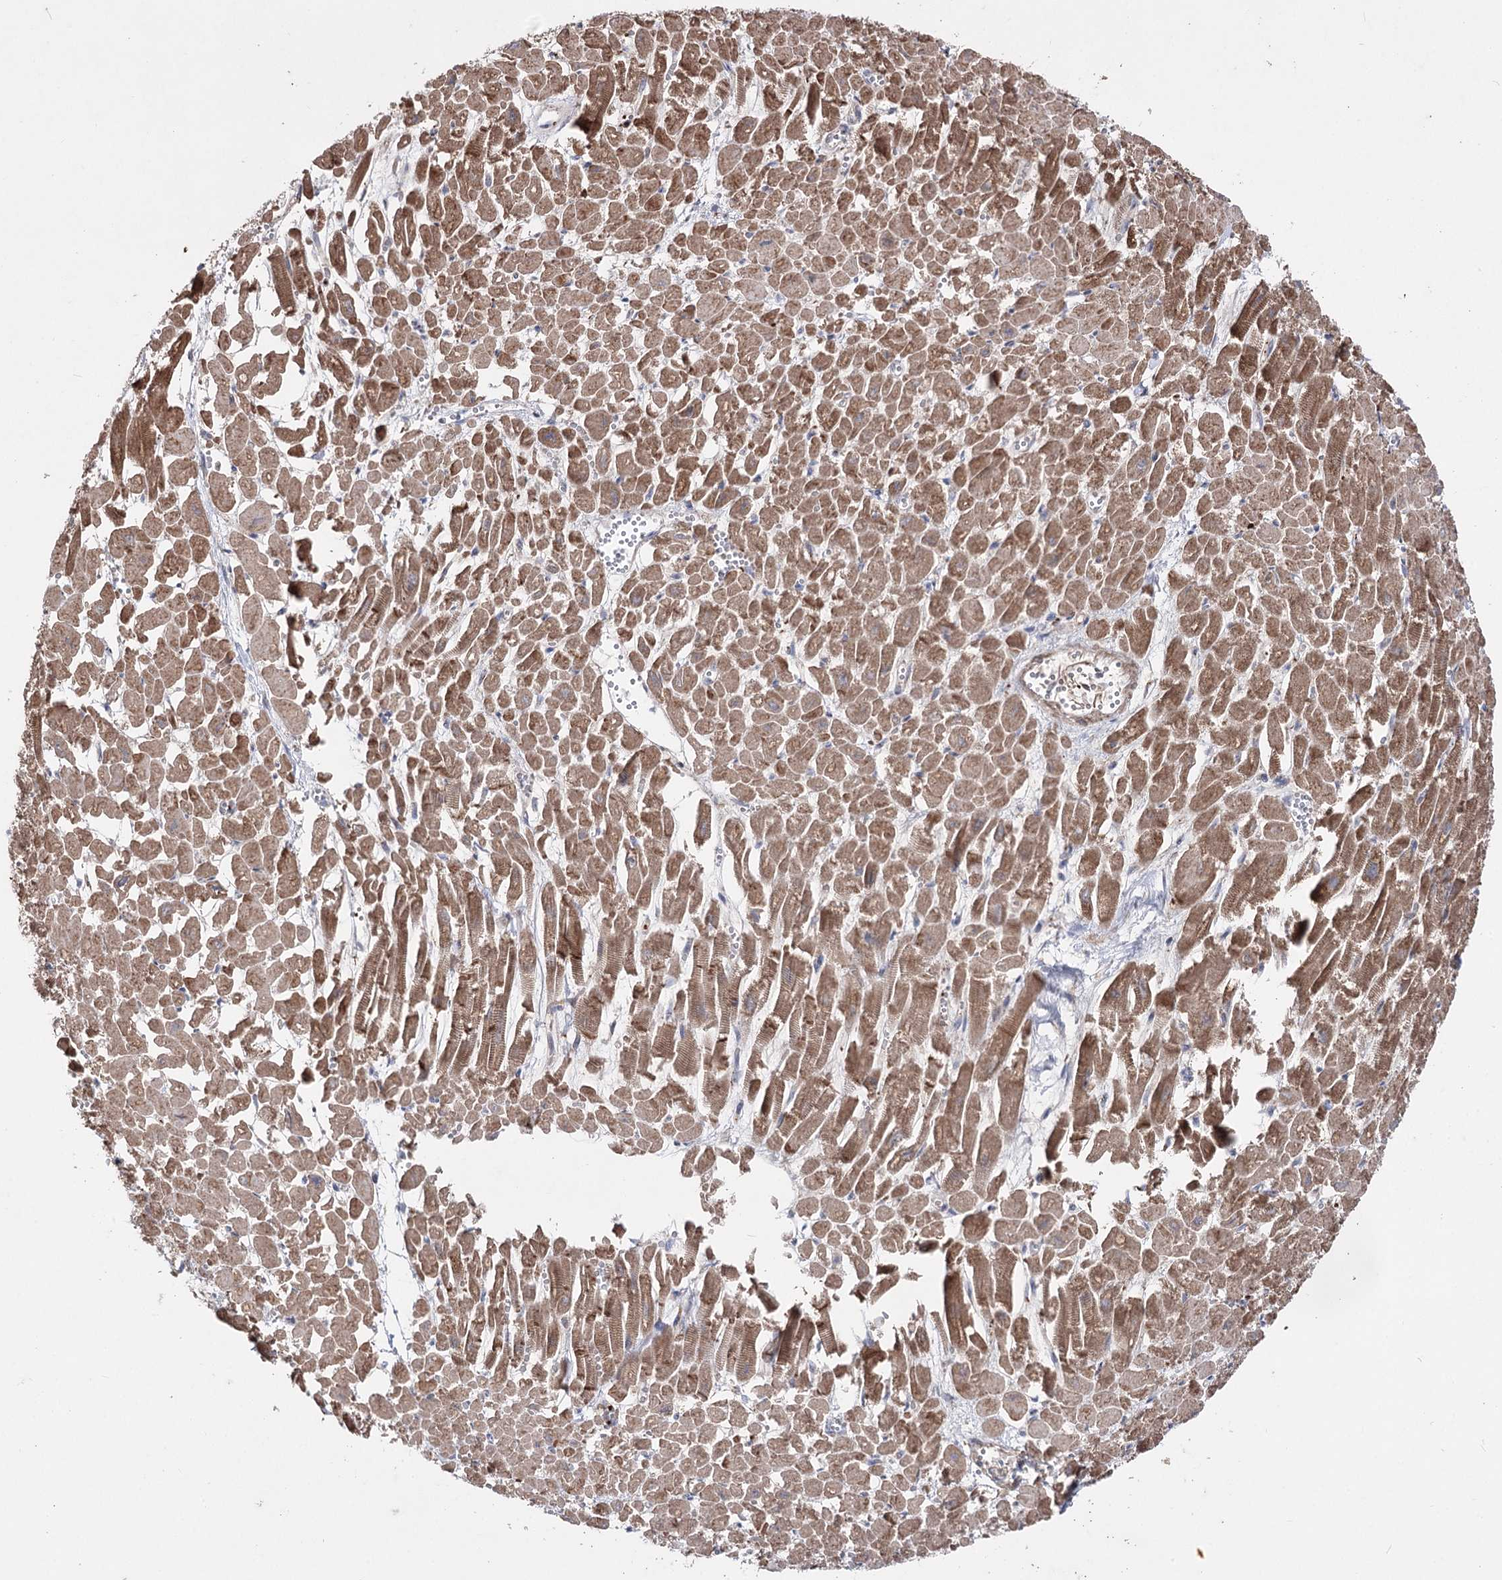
{"staining": {"intensity": "moderate", "quantity": ">75%", "location": "cytoplasmic/membranous"}, "tissue": "heart muscle", "cell_type": "Cardiomyocytes", "image_type": "normal", "snomed": [{"axis": "morphology", "description": "Normal tissue, NOS"}, {"axis": "topography", "description": "Heart"}], "caption": "A photomicrograph of heart muscle stained for a protein demonstrates moderate cytoplasmic/membranous brown staining in cardiomyocytes. (DAB = brown stain, brightfield microscopy at high magnification).", "gene": "ARHGAP20", "patient": {"sex": "male", "age": 54}}